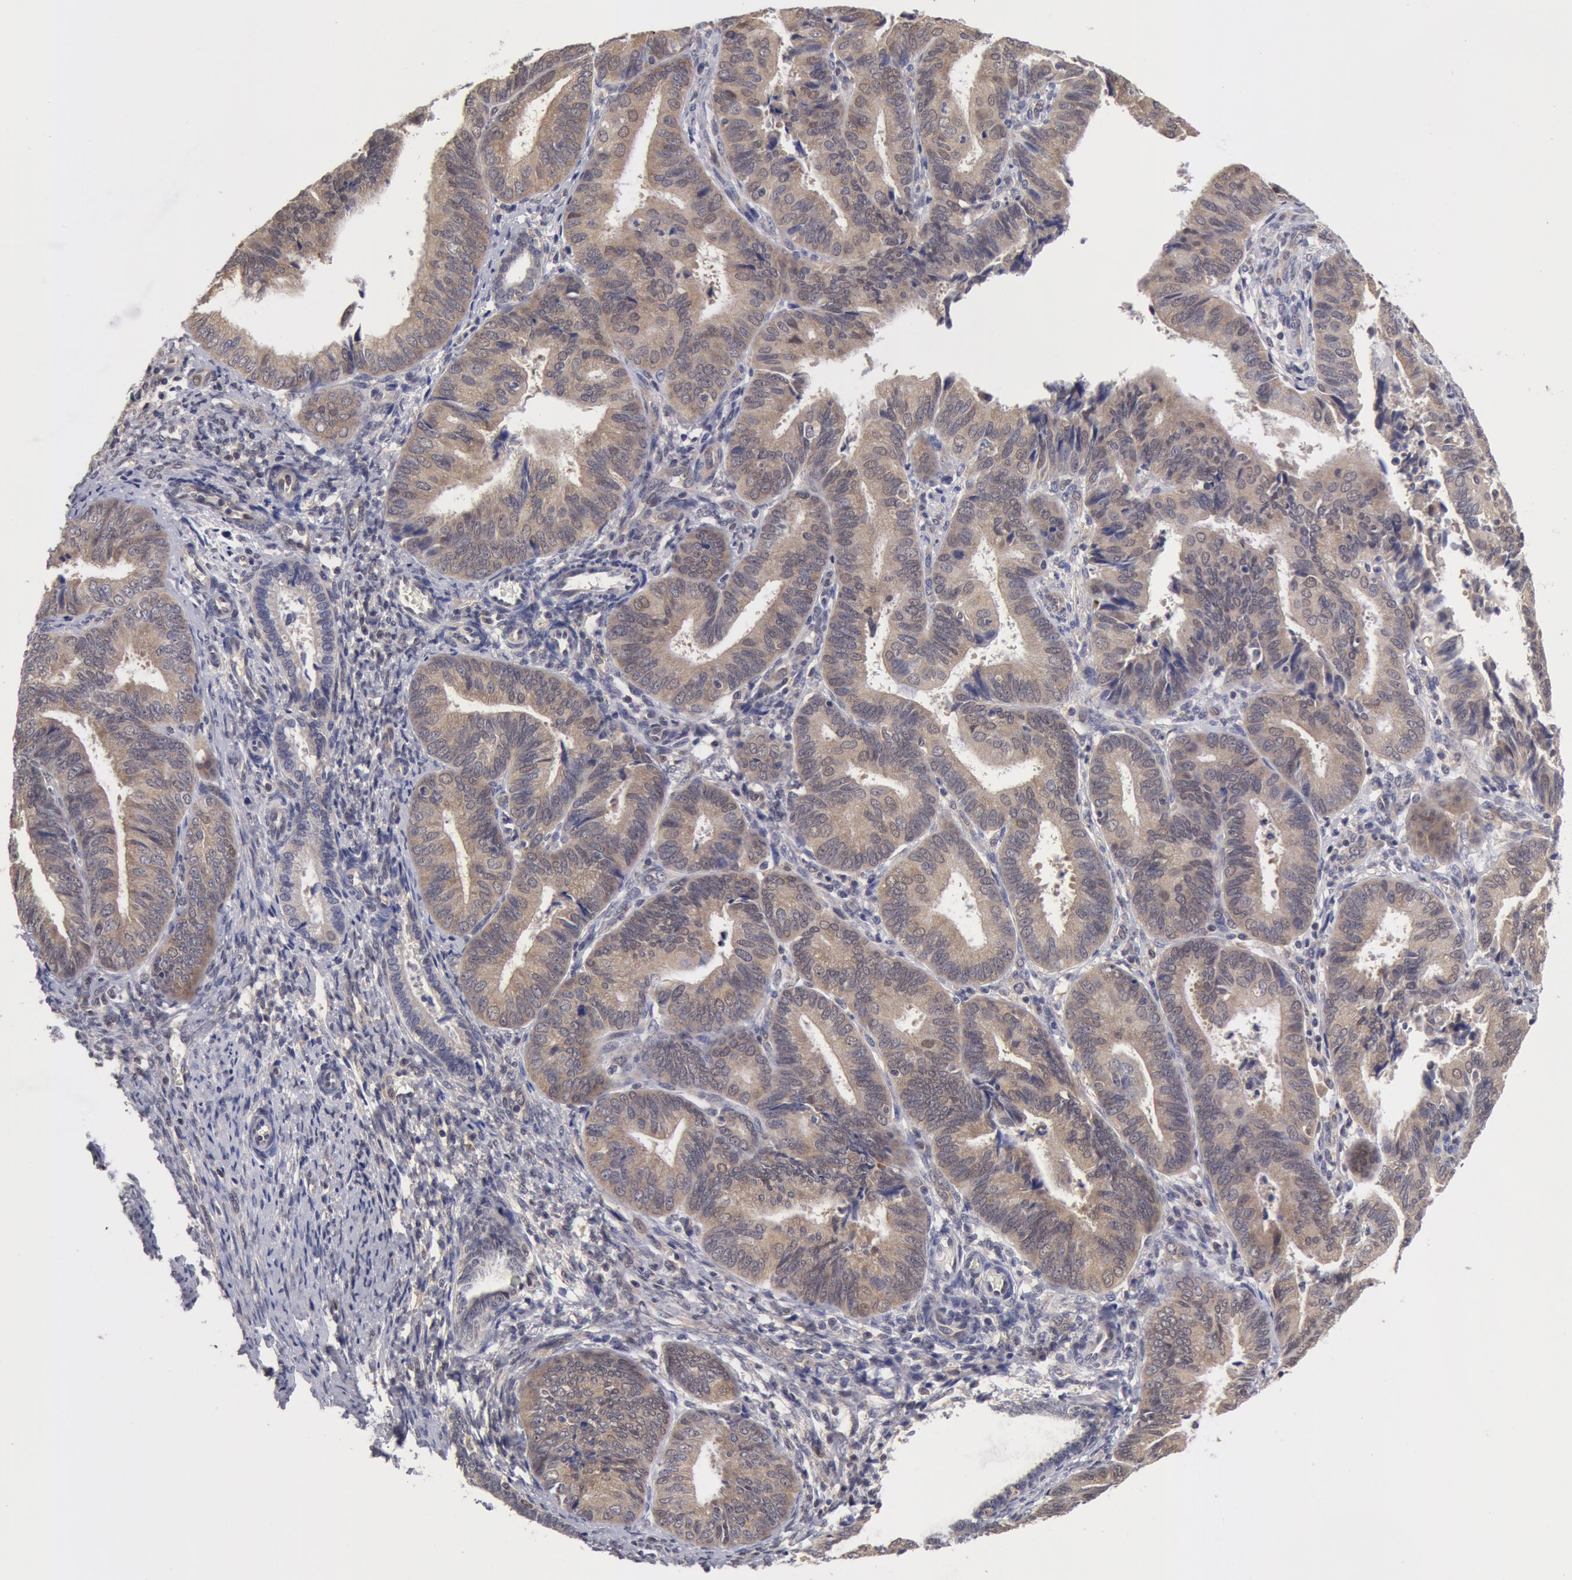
{"staining": {"intensity": "negative", "quantity": "none", "location": "none"}, "tissue": "endometrial cancer", "cell_type": "Tumor cells", "image_type": "cancer", "snomed": [{"axis": "morphology", "description": "Adenocarcinoma, NOS"}, {"axis": "topography", "description": "Endometrium"}], "caption": "Tumor cells show no significant protein expression in endometrial cancer (adenocarcinoma).", "gene": "TXNRD1", "patient": {"sex": "female", "age": 63}}